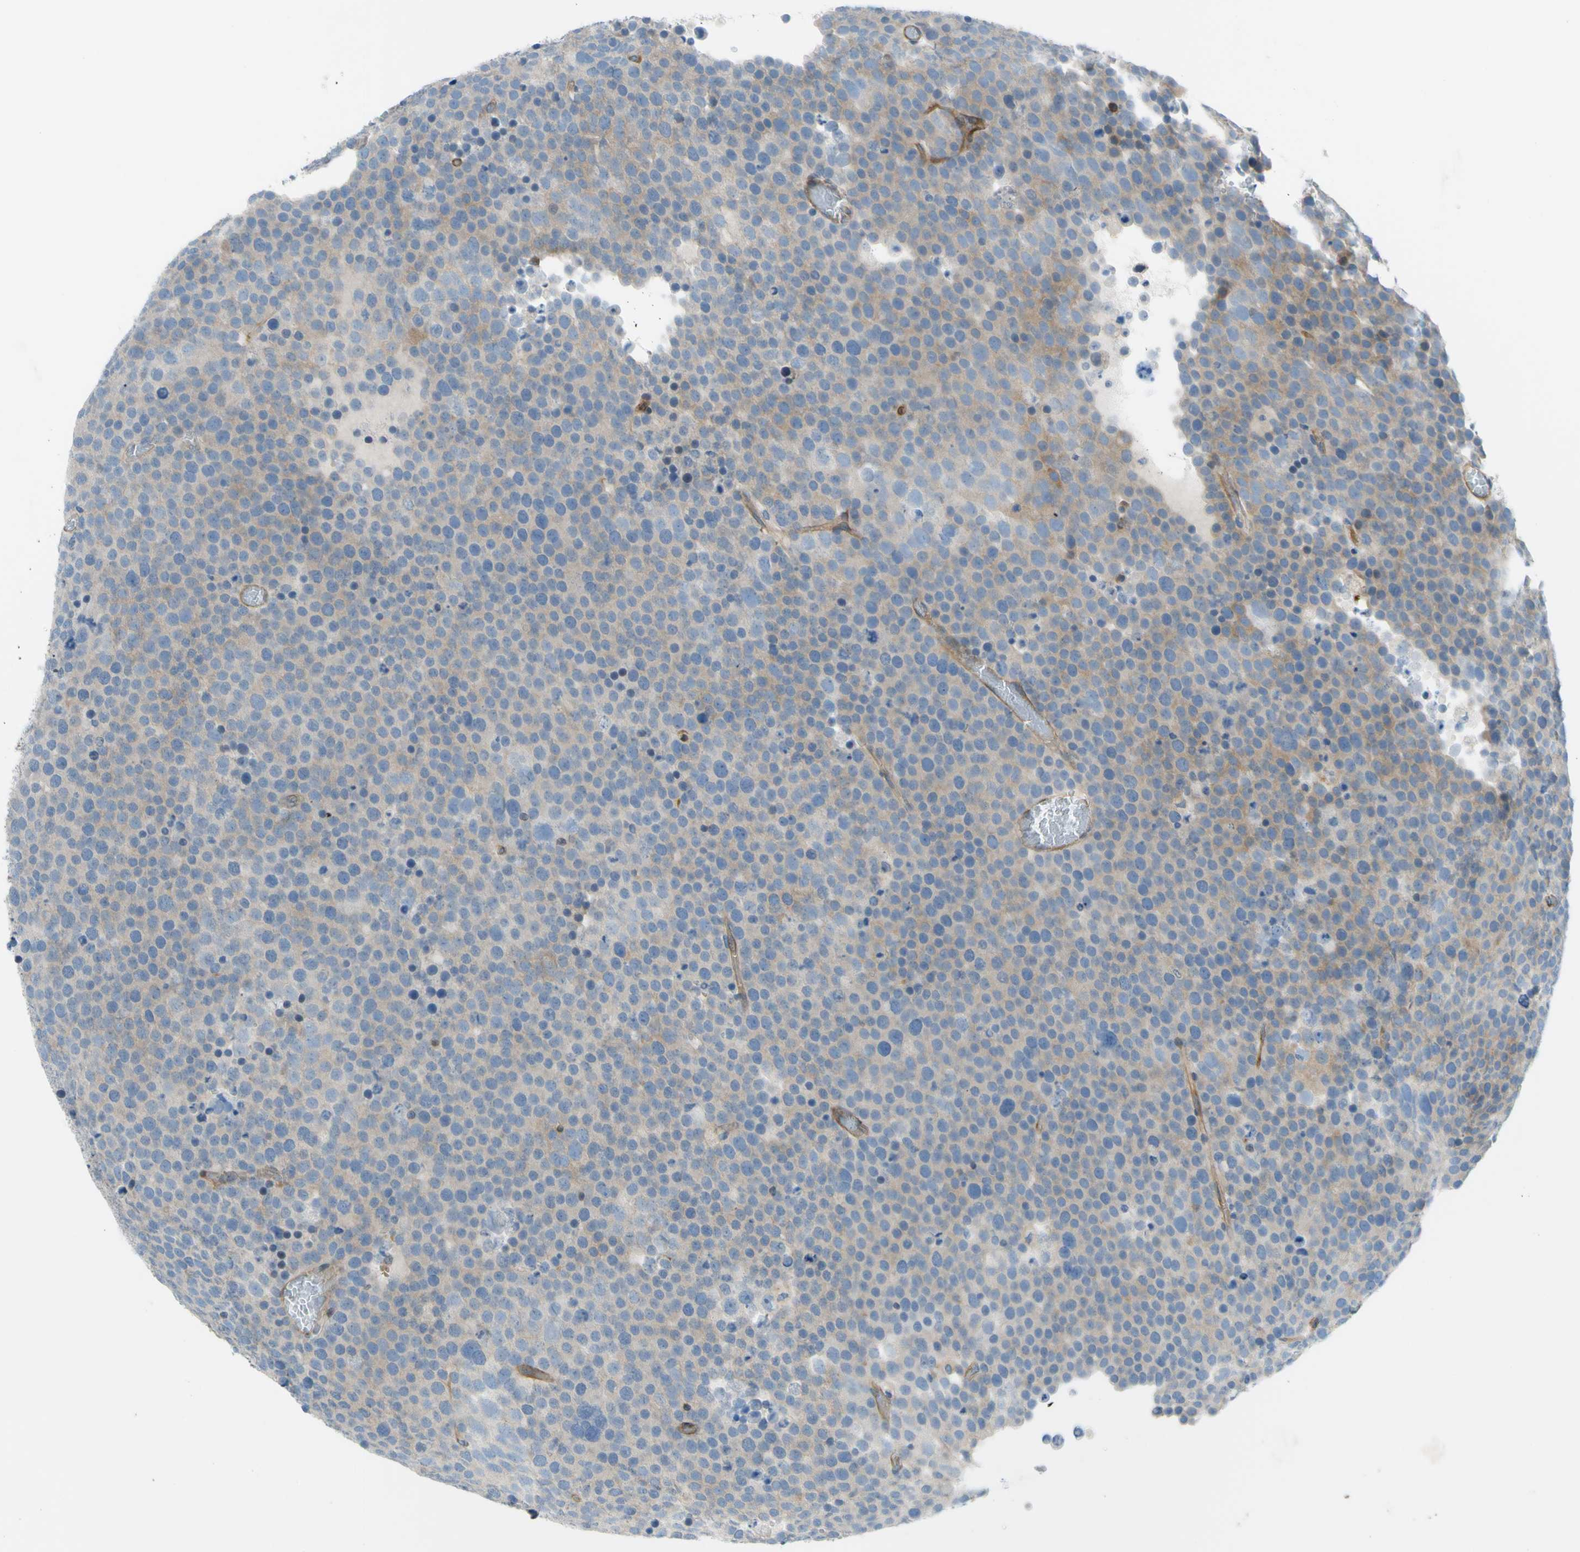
{"staining": {"intensity": "weak", "quantity": "25%-75%", "location": "cytoplasmic/membranous"}, "tissue": "testis cancer", "cell_type": "Tumor cells", "image_type": "cancer", "snomed": [{"axis": "morphology", "description": "Seminoma, NOS"}, {"axis": "topography", "description": "Testis"}], "caption": "A micrograph showing weak cytoplasmic/membranous positivity in about 25%-75% of tumor cells in testis cancer, as visualized by brown immunohistochemical staining.", "gene": "PAK2", "patient": {"sex": "male", "age": 71}}